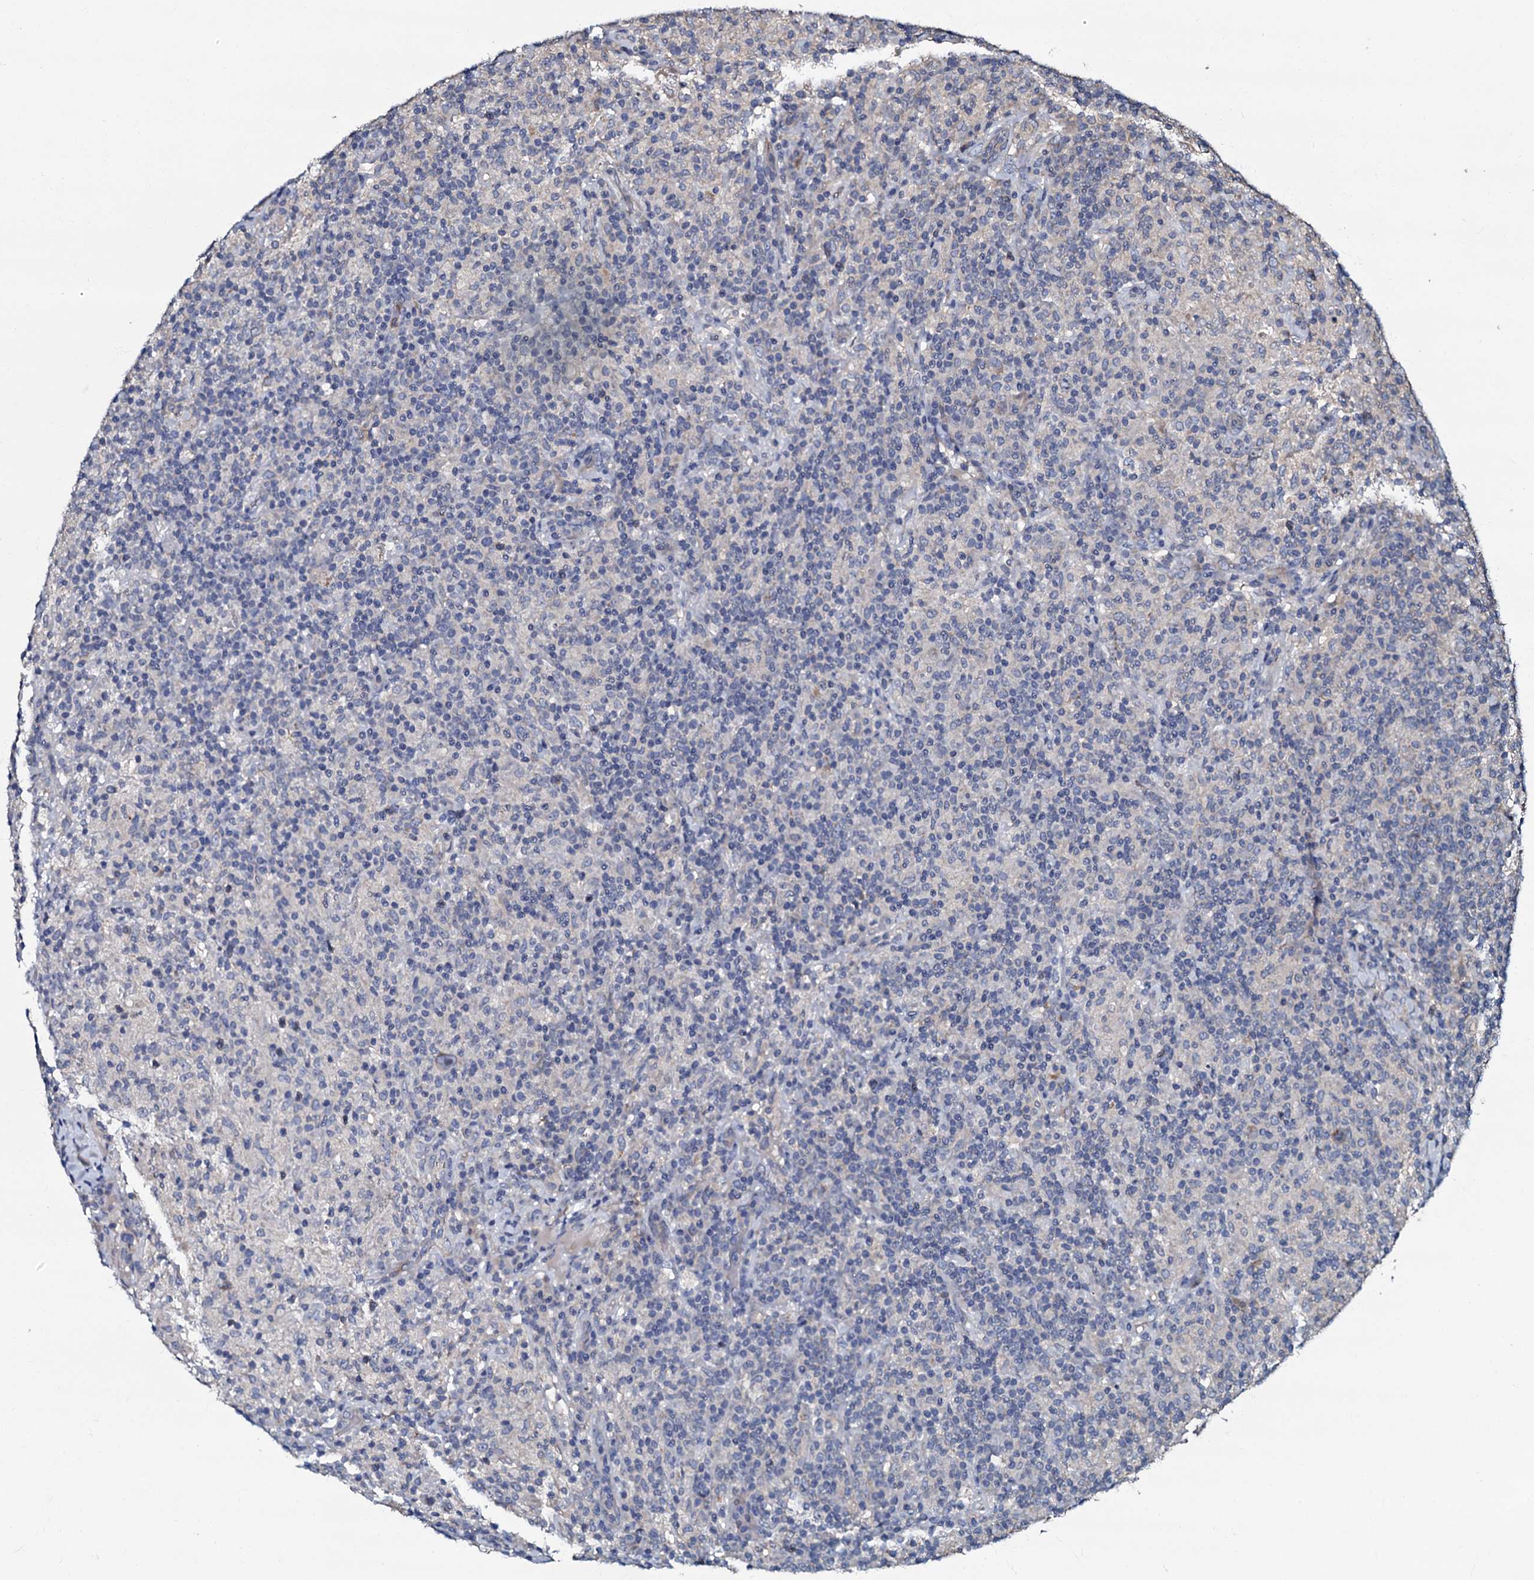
{"staining": {"intensity": "negative", "quantity": "none", "location": "none"}, "tissue": "lymphoma", "cell_type": "Tumor cells", "image_type": "cancer", "snomed": [{"axis": "morphology", "description": "Hodgkin's disease, NOS"}, {"axis": "topography", "description": "Lymph node"}], "caption": "Micrograph shows no significant protein staining in tumor cells of lymphoma.", "gene": "CPNE2", "patient": {"sex": "male", "age": 70}}